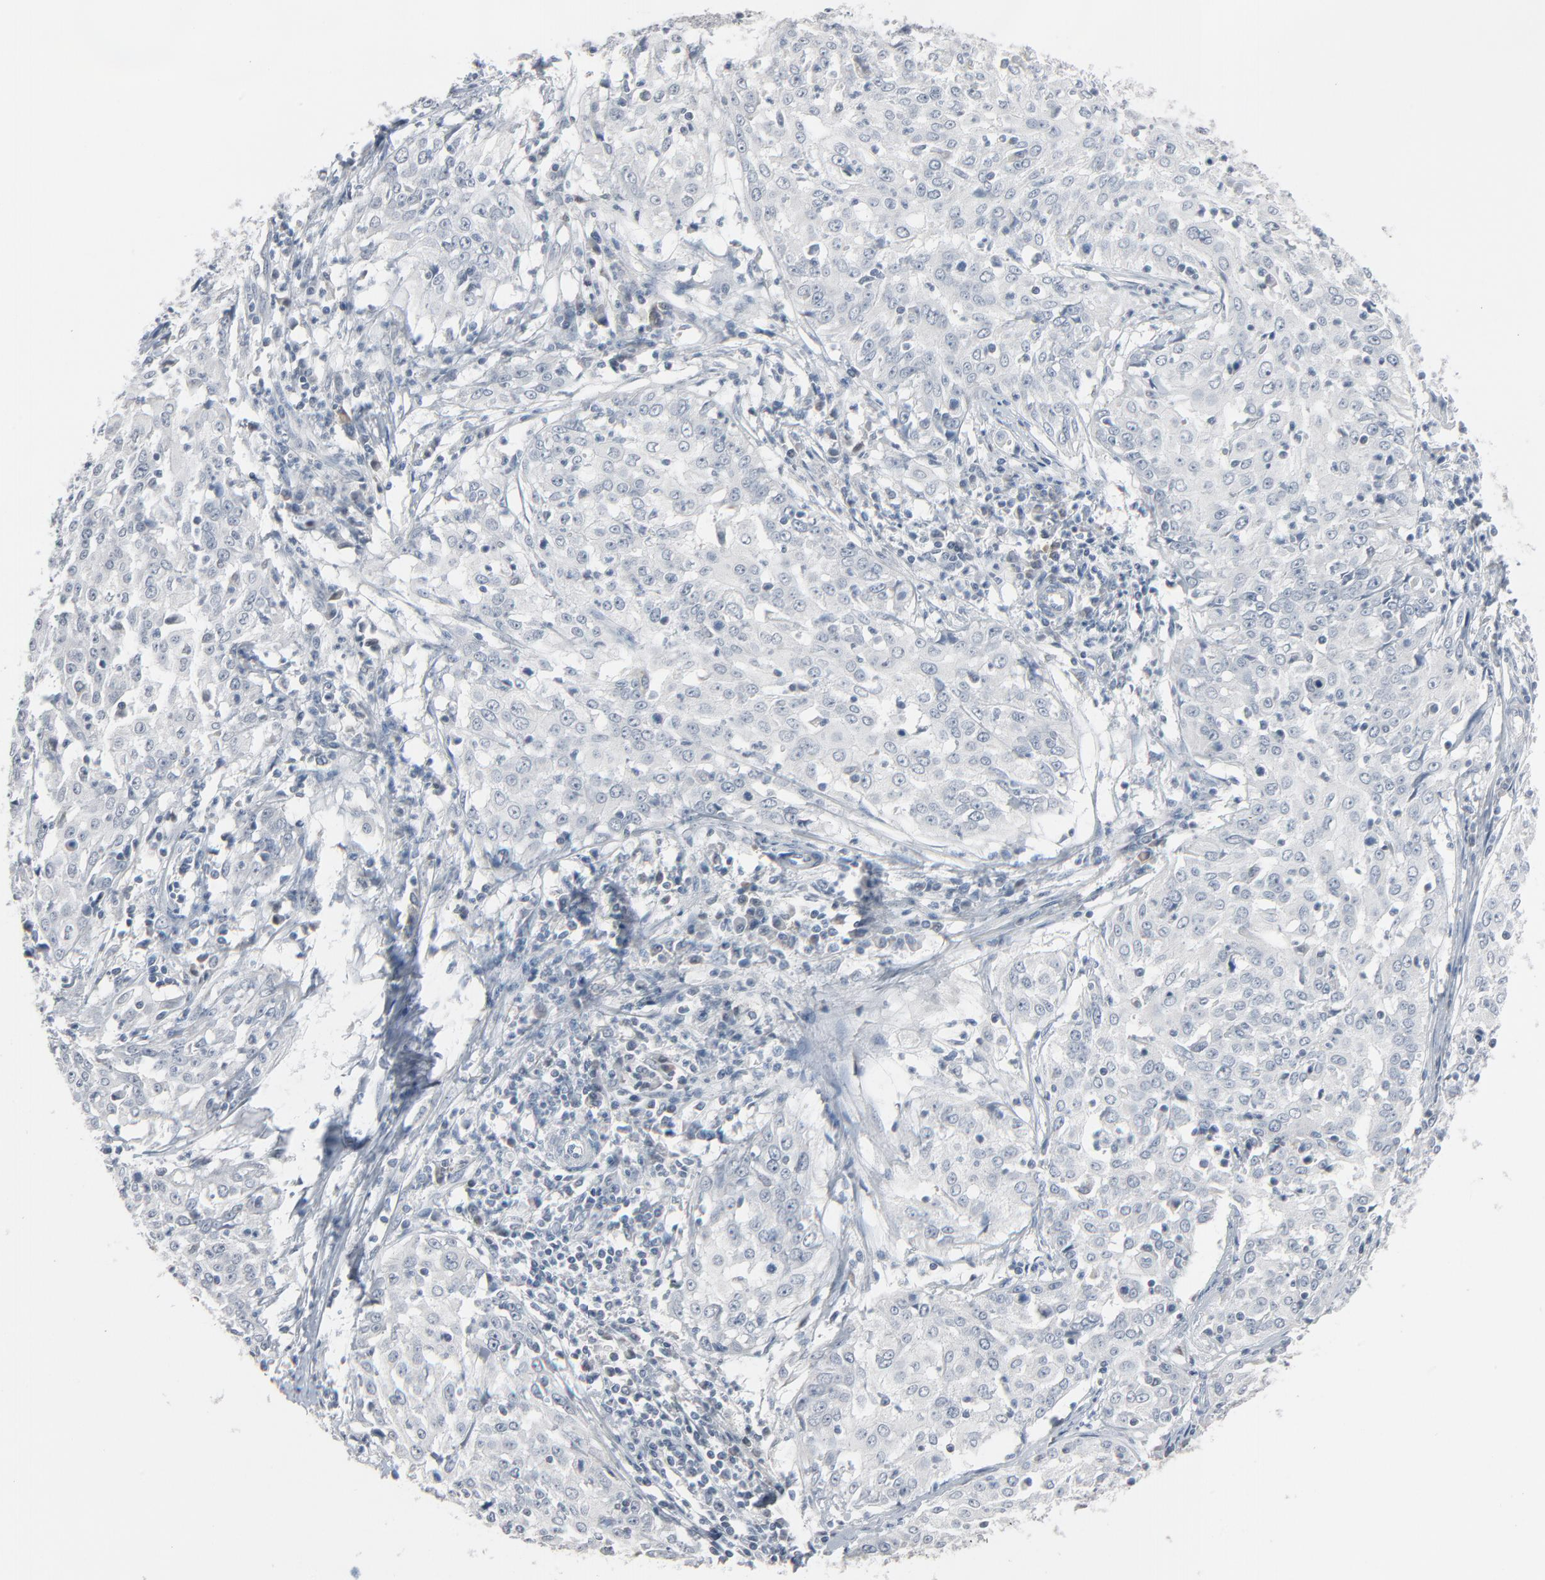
{"staining": {"intensity": "negative", "quantity": "none", "location": "none"}, "tissue": "cervical cancer", "cell_type": "Tumor cells", "image_type": "cancer", "snomed": [{"axis": "morphology", "description": "Squamous cell carcinoma, NOS"}, {"axis": "topography", "description": "Cervix"}], "caption": "Immunohistochemistry (IHC) photomicrograph of neoplastic tissue: squamous cell carcinoma (cervical) stained with DAB (3,3'-diaminobenzidine) reveals no significant protein positivity in tumor cells.", "gene": "SAGE1", "patient": {"sex": "female", "age": 39}}